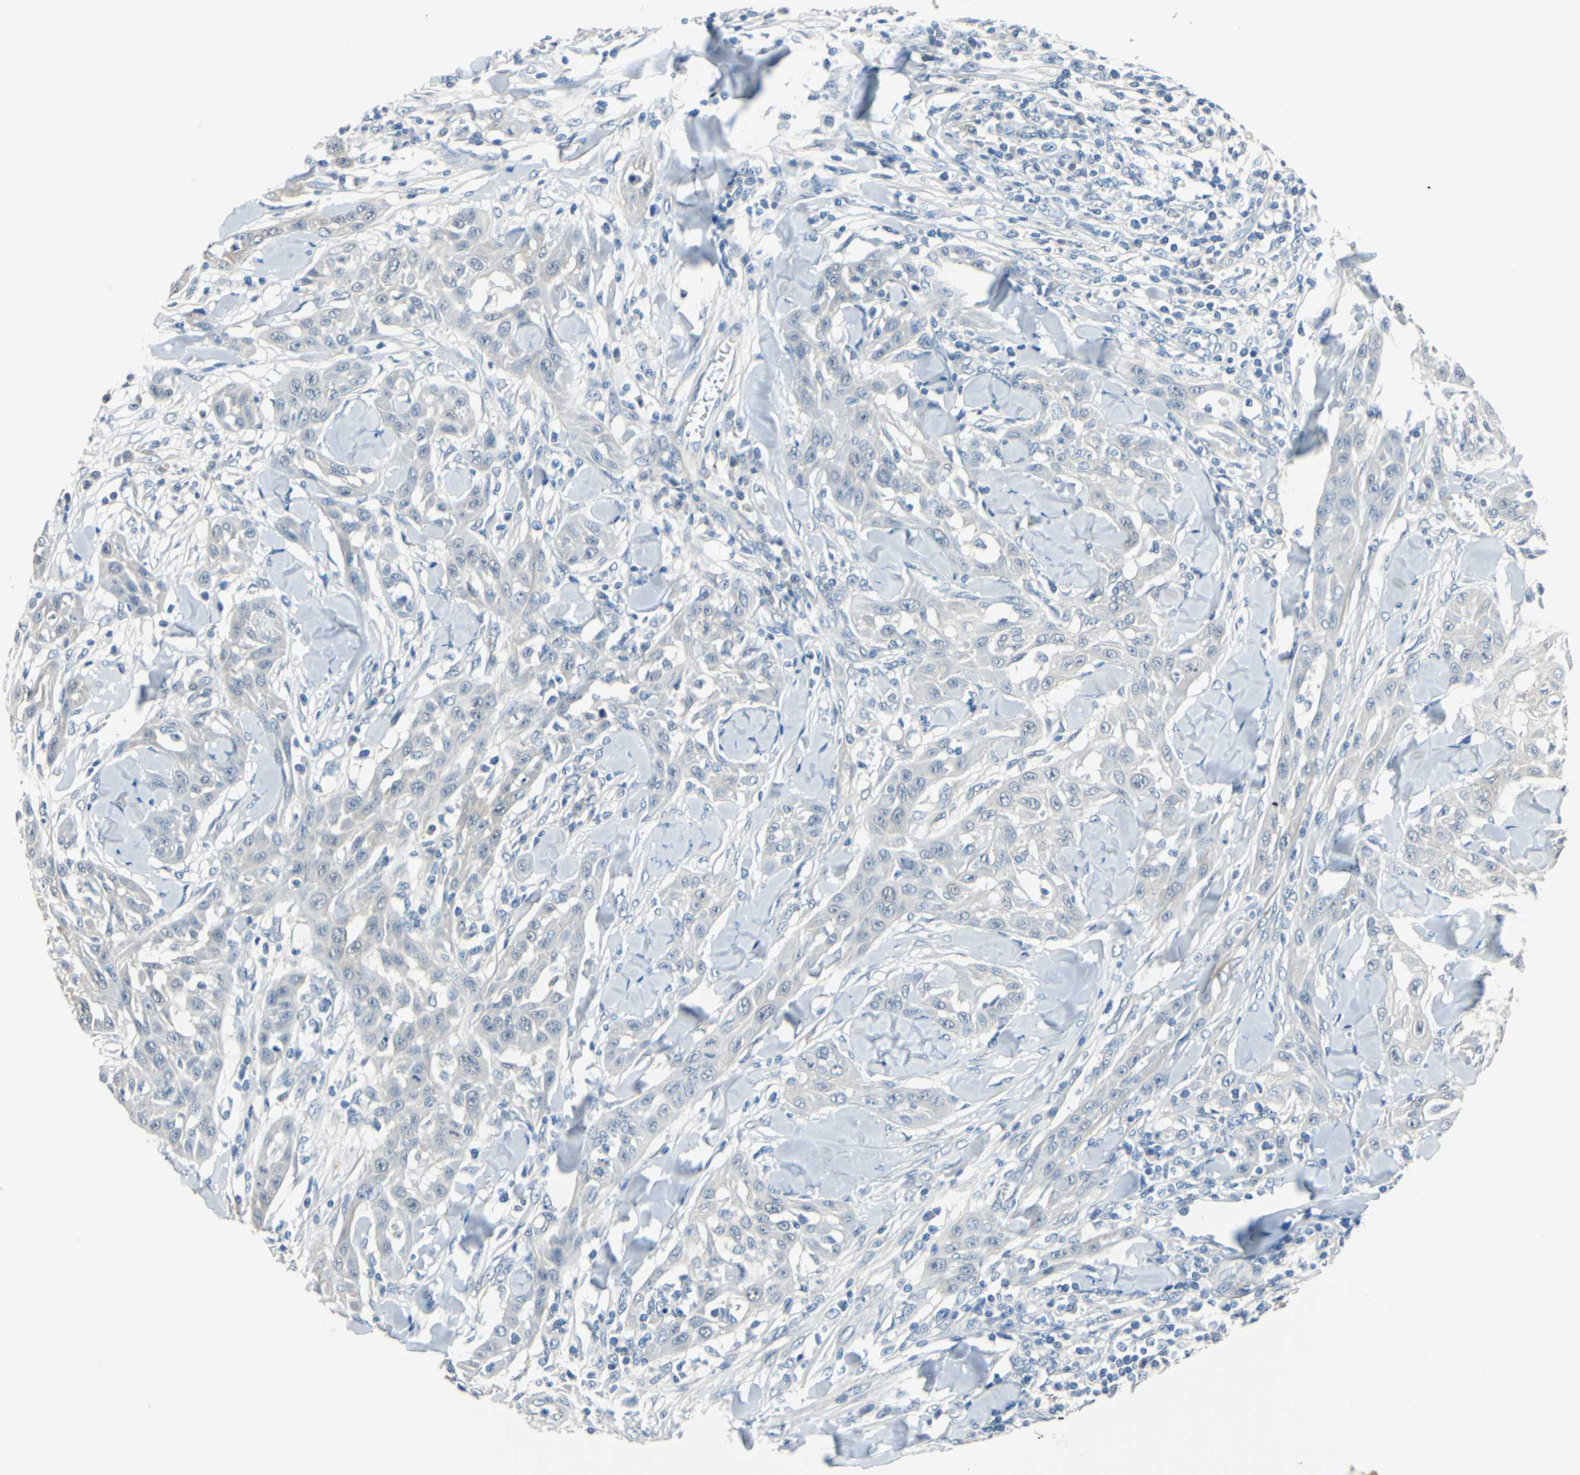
{"staining": {"intensity": "weak", "quantity": "25%-75%", "location": "cytoplasmic/membranous"}, "tissue": "skin cancer", "cell_type": "Tumor cells", "image_type": "cancer", "snomed": [{"axis": "morphology", "description": "Squamous cell carcinoma, NOS"}, {"axis": "topography", "description": "Skin"}], "caption": "This micrograph reveals immunohistochemistry staining of skin cancer (squamous cell carcinoma), with low weak cytoplasmic/membranous staining in about 25%-75% of tumor cells.", "gene": "FKBP4", "patient": {"sex": "male", "age": 24}}